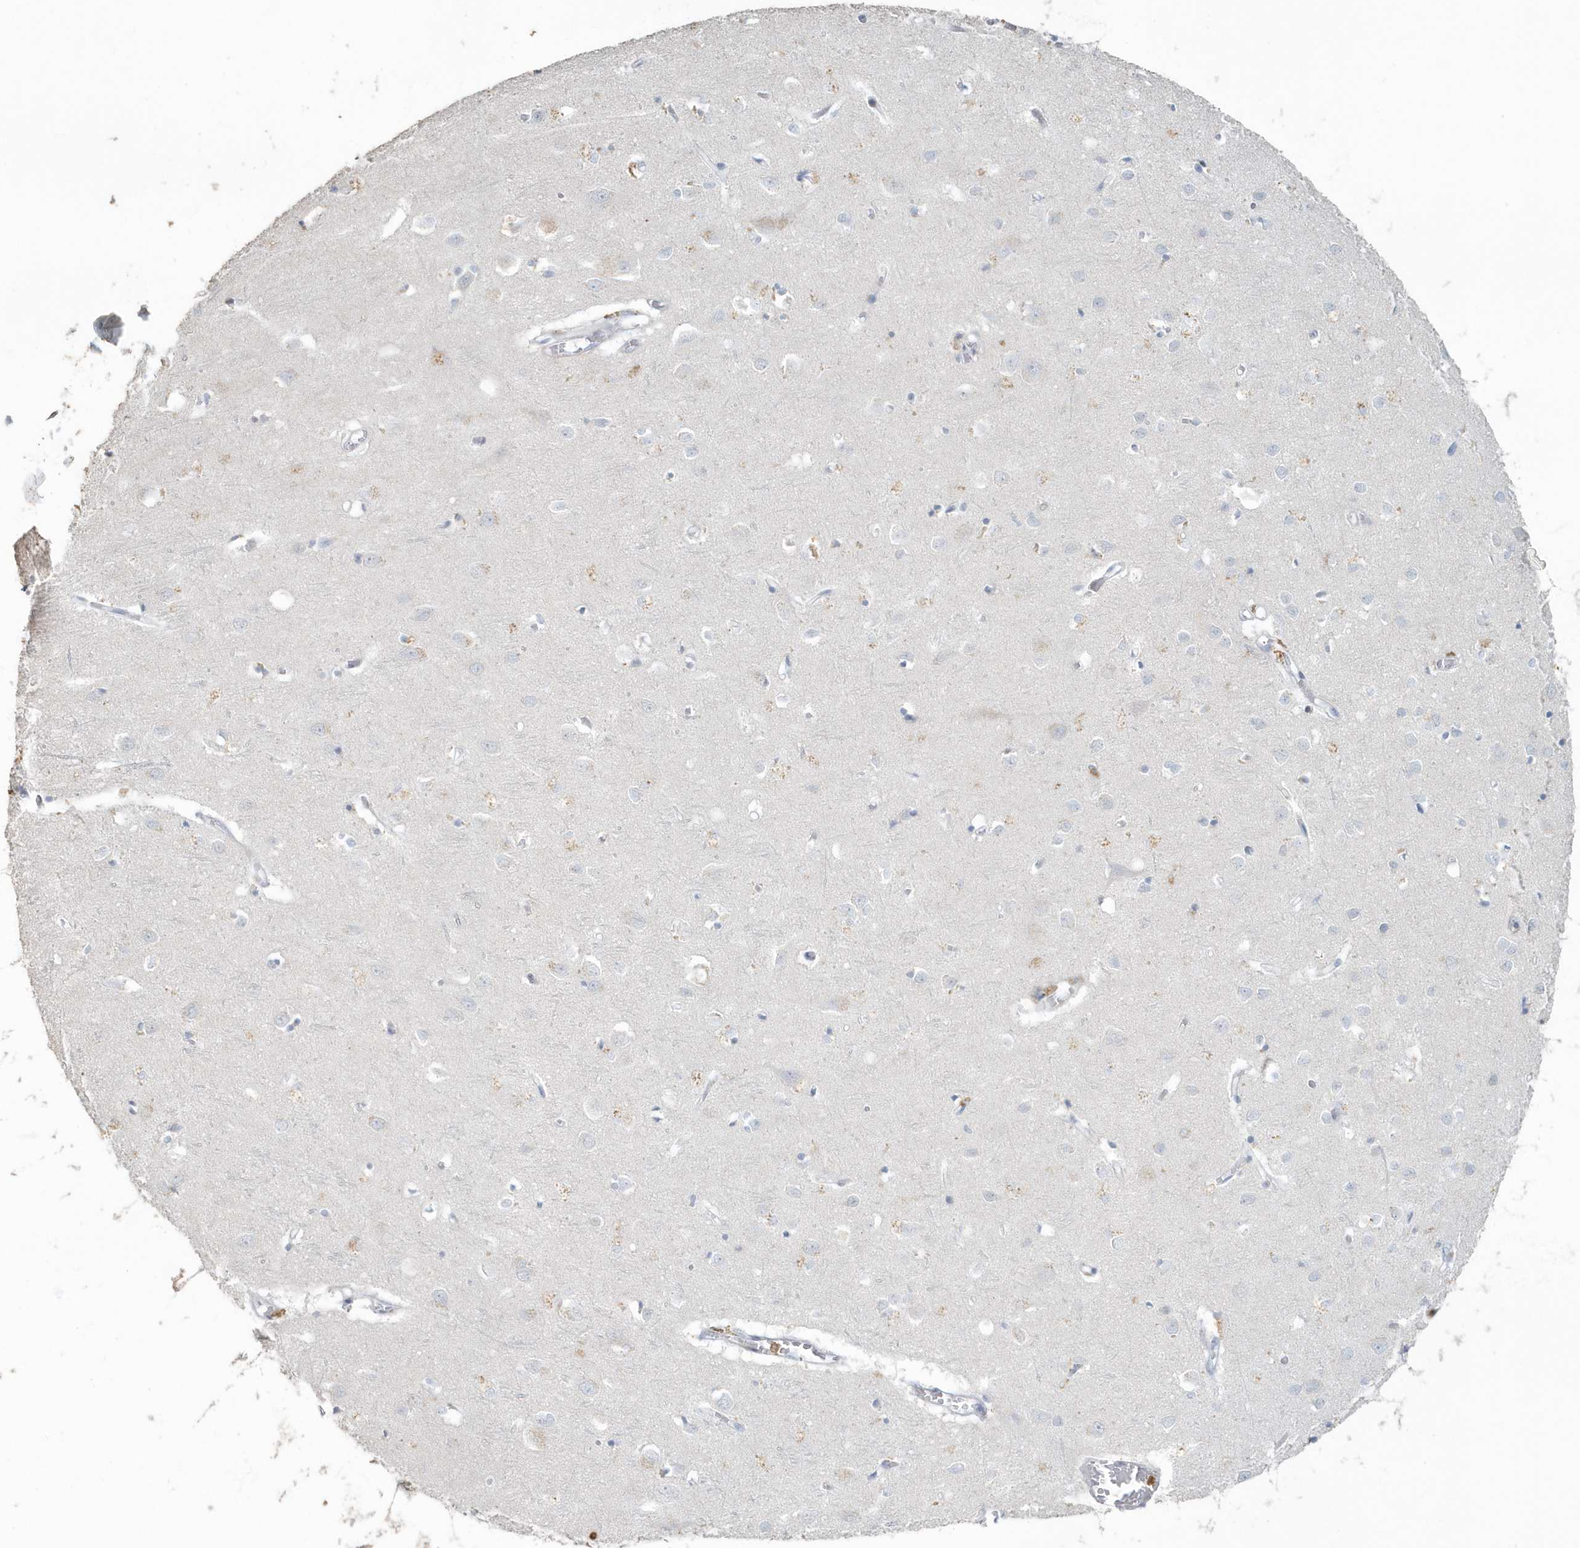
{"staining": {"intensity": "weak", "quantity": ">75%", "location": "cytoplasmic/membranous"}, "tissue": "cerebral cortex", "cell_type": "Endothelial cells", "image_type": "normal", "snomed": [{"axis": "morphology", "description": "Normal tissue, NOS"}, {"axis": "topography", "description": "Cerebral cortex"}], "caption": "Immunohistochemical staining of unremarkable cerebral cortex demonstrates low levels of weak cytoplasmic/membranous staining in about >75% of endothelial cells.", "gene": "MYOT", "patient": {"sex": "female", "age": 64}}